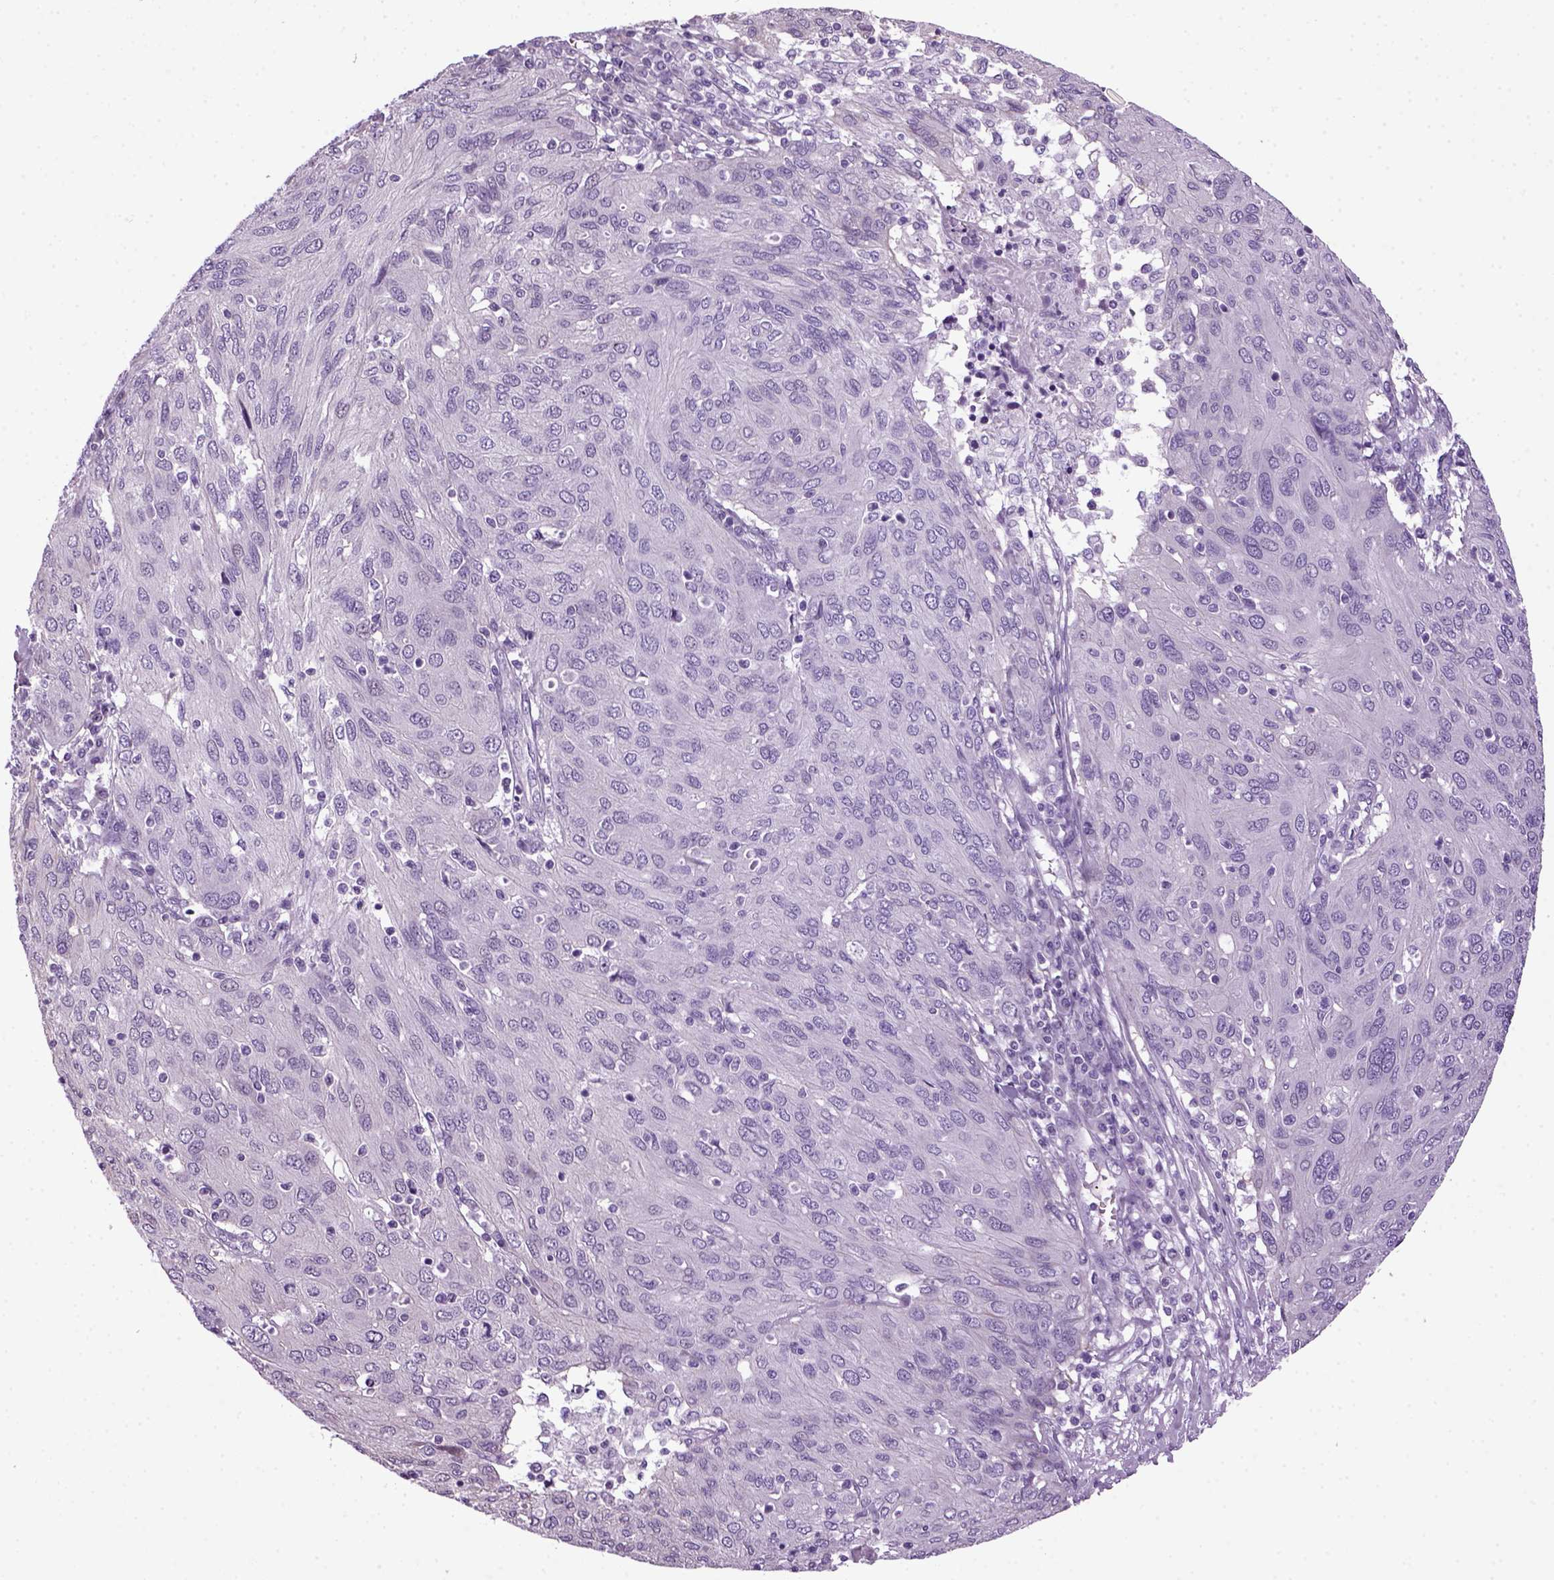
{"staining": {"intensity": "negative", "quantity": "none", "location": "none"}, "tissue": "ovarian cancer", "cell_type": "Tumor cells", "image_type": "cancer", "snomed": [{"axis": "morphology", "description": "Carcinoma, endometroid"}, {"axis": "topography", "description": "Ovary"}], "caption": "High magnification brightfield microscopy of endometroid carcinoma (ovarian) stained with DAB (3,3'-diaminobenzidine) (brown) and counterstained with hematoxylin (blue): tumor cells show no significant expression. (DAB (3,3'-diaminobenzidine) IHC, high magnification).", "gene": "HMCN2", "patient": {"sex": "female", "age": 50}}